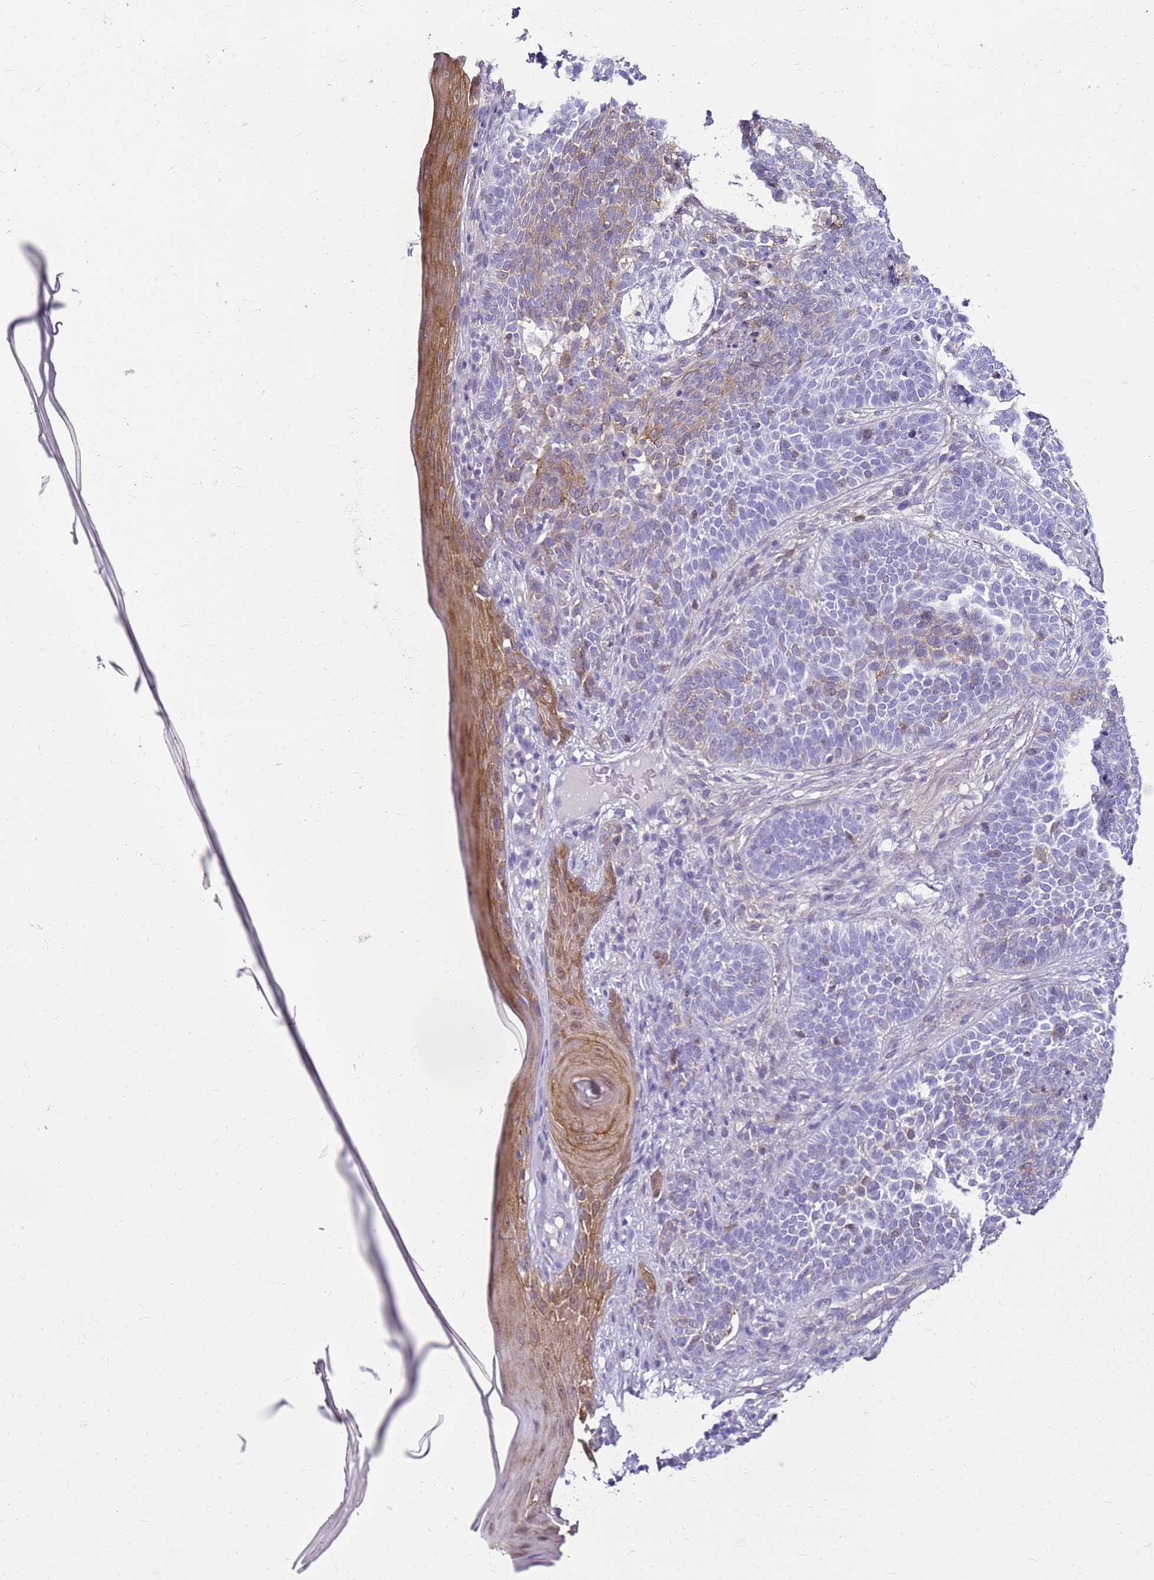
{"staining": {"intensity": "weak", "quantity": "<25%", "location": "cytoplasmic/membranous"}, "tissue": "skin cancer", "cell_type": "Tumor cells", "image_type": "cancer", "snomed": [{"axis": "morphology", "description": "Basal cell carcinoma"}, {"axis": "topography", "description": "Skin"}], "caption": "An immunohistochemistry histopathology image of skin basal cell carcinoma is shown. There is no staining in tumor cells of skin basal cell carcinoma.", "gene": "HSPB1", "patient": {"sex": "male", "age": 85}}